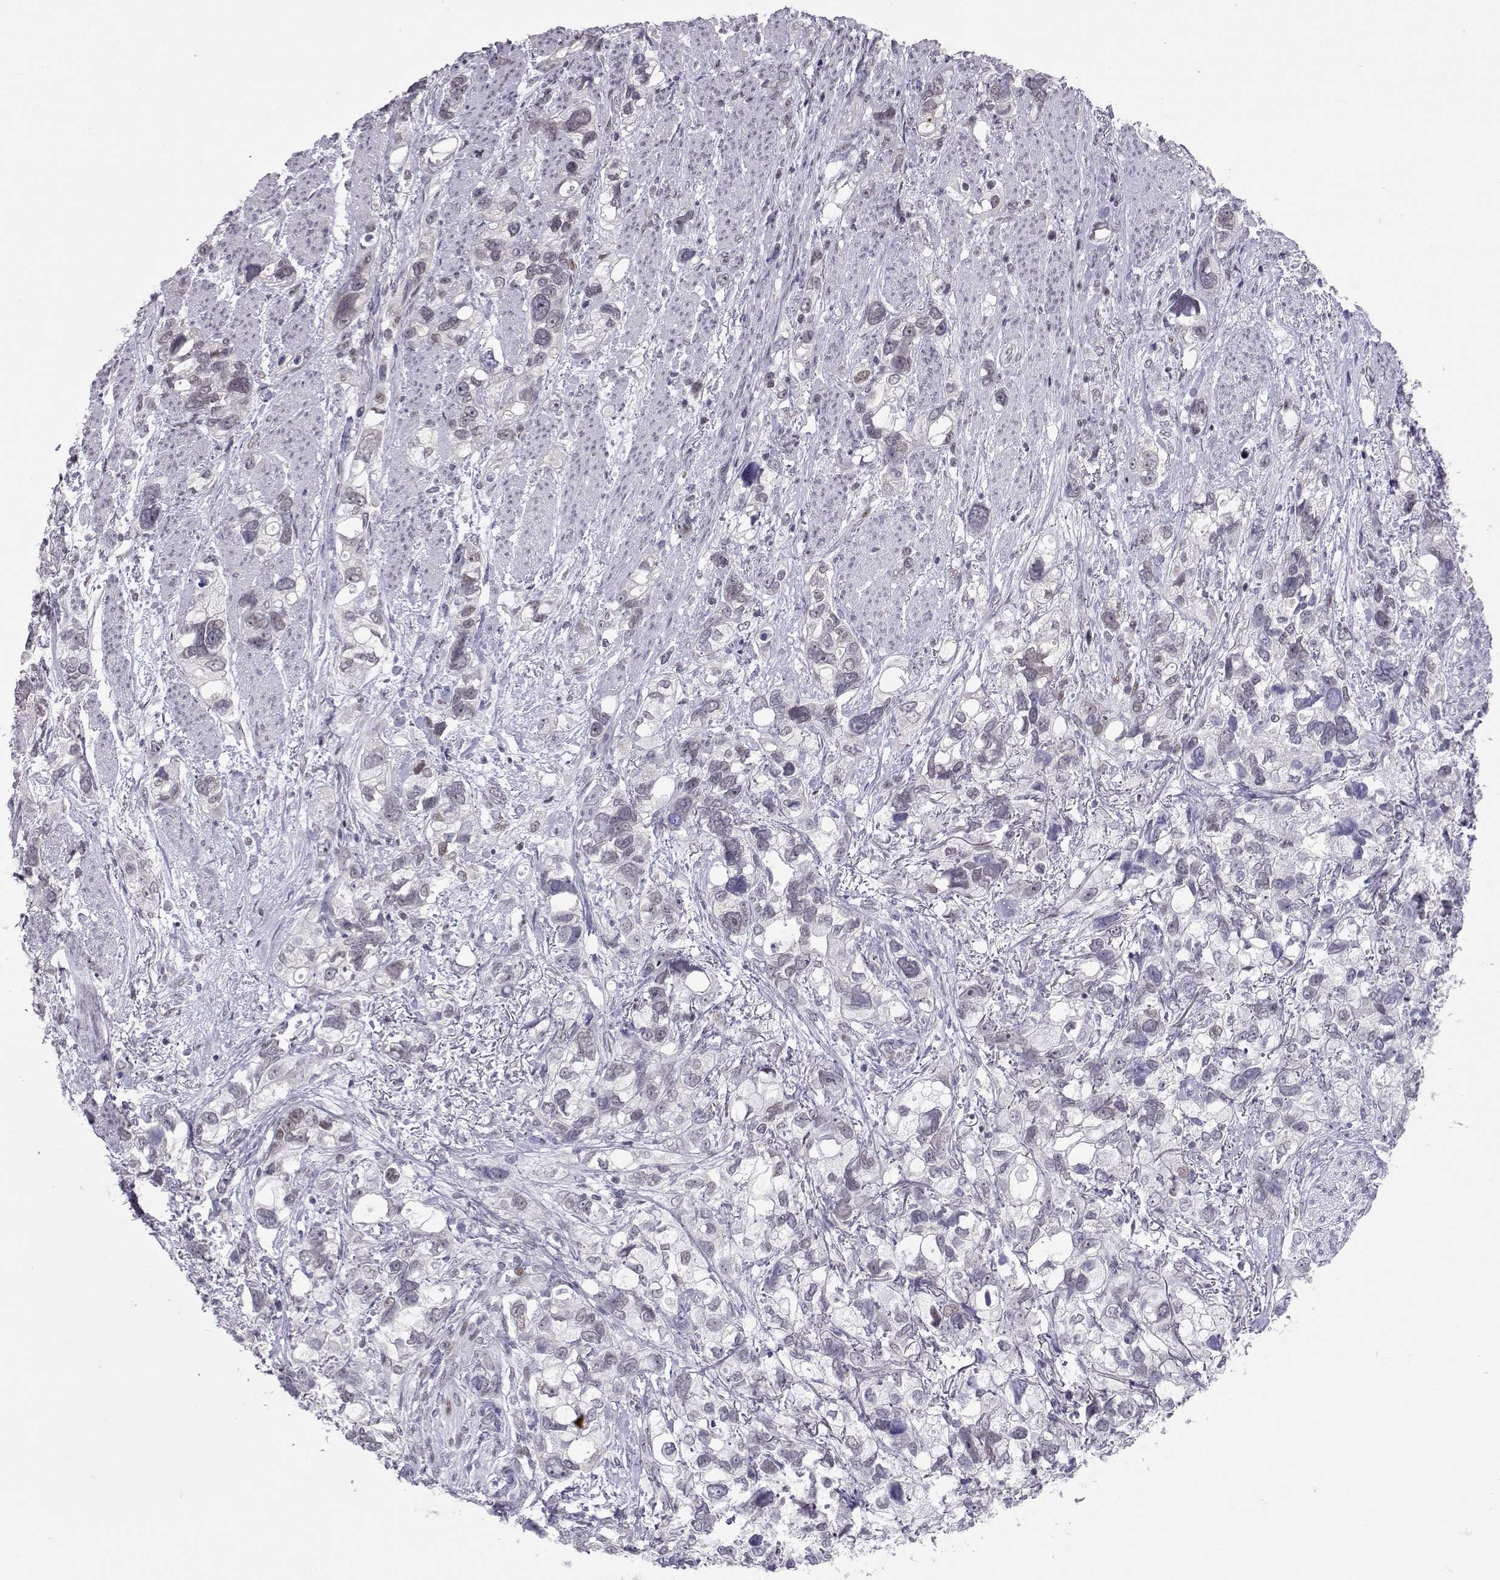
{"staining": {"intensity": "negative", "quantity": "none", "location": "none"}, "tissue": "stomach cancer", "cell_type": "Tumor cells", "image_type": "cancer", "snomed": [{"axis": "morphology", "description": "Adenocarcinoma, NOS"}, {"axis": "topography", "description": "Stomach, upper"}], "caption": "Tumor cells are negative for protein expression in human adenocarcinoma (stomach).", "gene": "SIX6", "patient": {"sex": "female", "age": 81}}